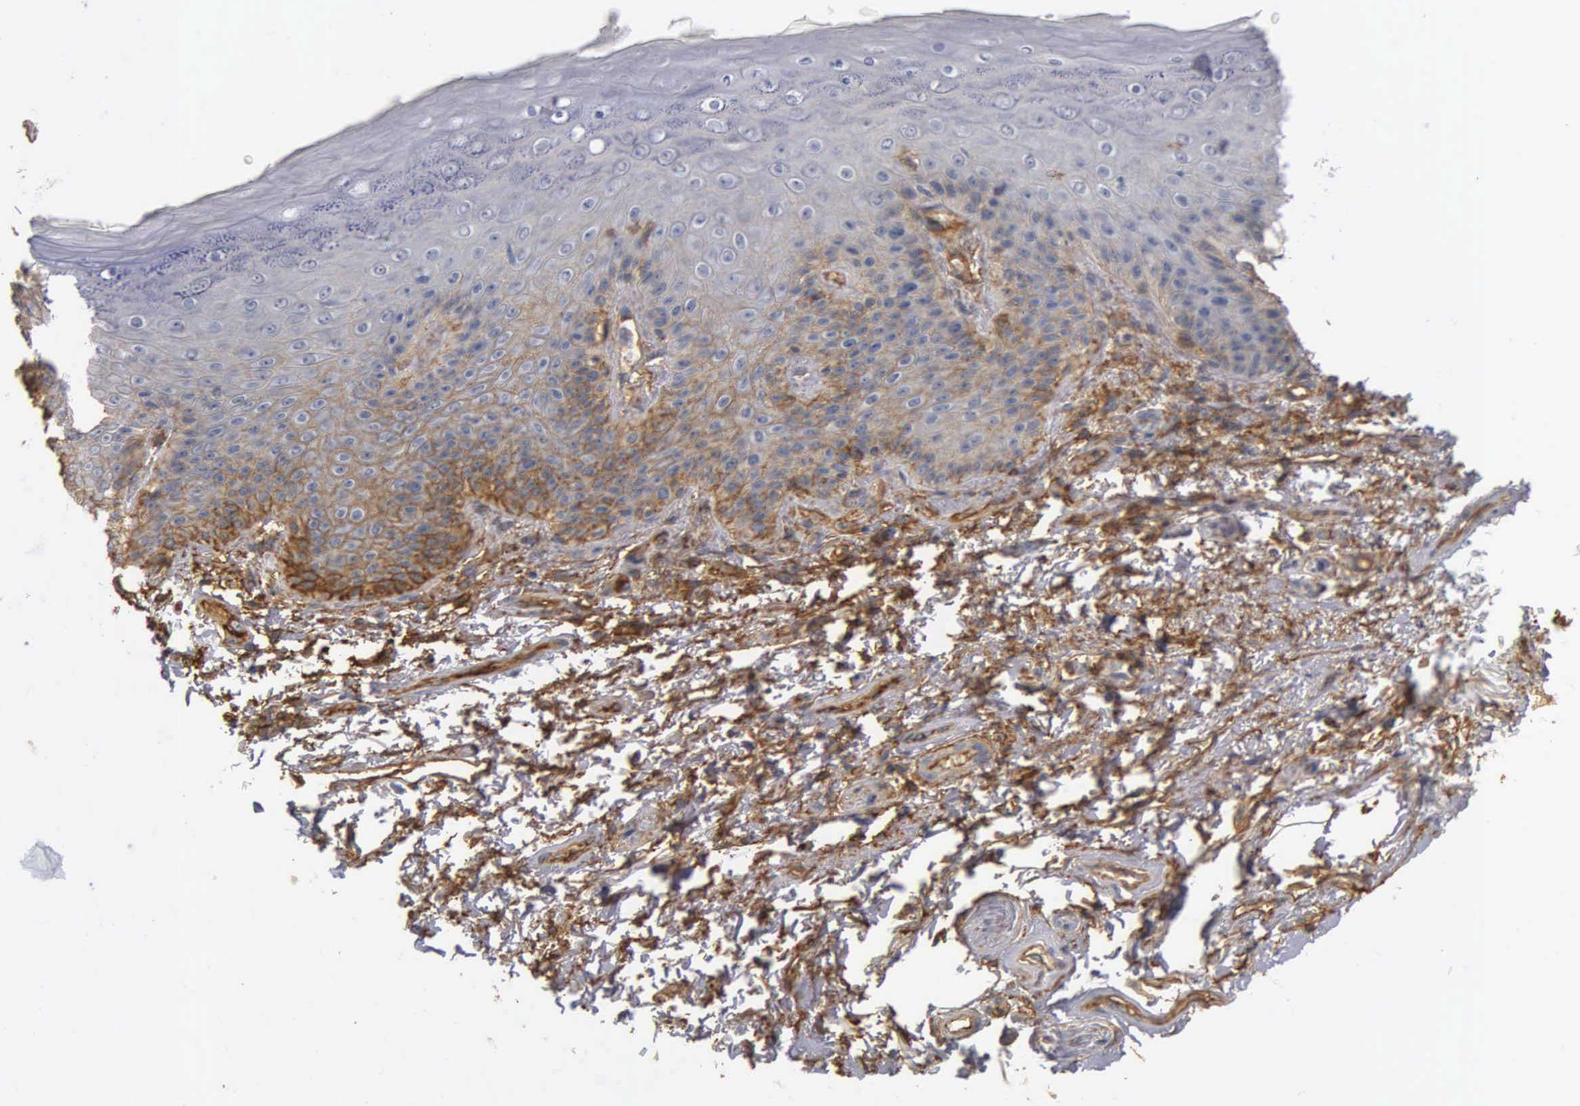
{"staining": {"intensity": "moderate", "quantity": "25%-75%", "location": "cytoplasmic/membranous"}, "tissue": "skin", "cell_type": "Epidermal cells", "image_type": "normal", "snomed": [{"axis": "morphology", "description": "Normal tissue, NOS"}, {"axis": "topography", "description": "Anal"}, {"axis": "topography", "description": "Peripheral nerve tissue"}], "caption": "Immunohistochemical staining of benign human skin shows medium levels of moderate cytoplasmic/membranous expression in about 25%-75% of epidermal cells.", "gene": "CD99", "patient": {"sex": "female", "age": 46}}